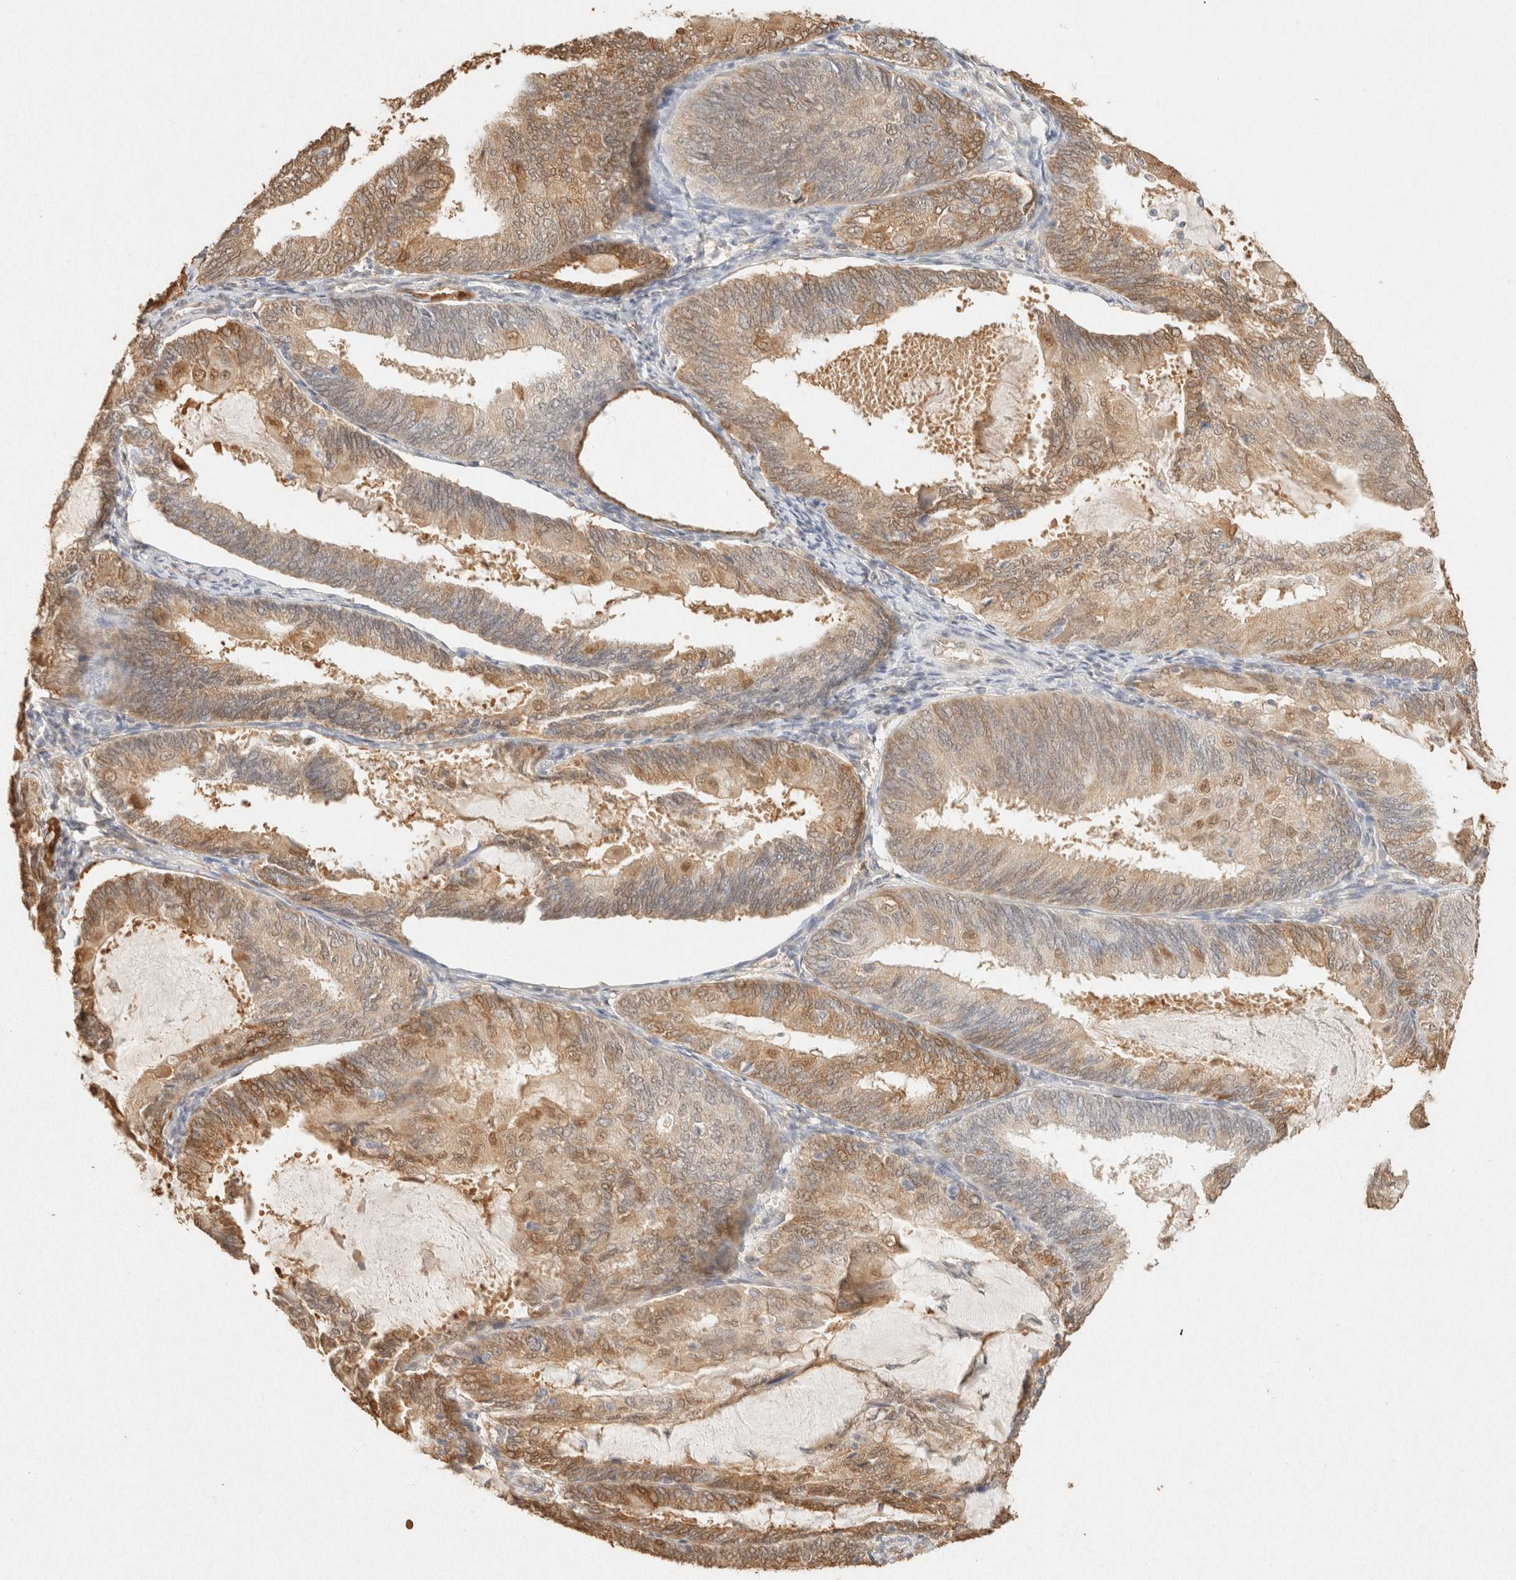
{"staining": {"intensity": "moderate", "quantity": ">75%", "location": "cytoplasmic/membranous,nuclear"}, "tissue": "endometrial cancer", "cell_type": "Tumor cells", "image_type": "cancer", "snomed": [{"axis": "morphology", "description": "Adenocarcinoma, NOS"}, {"axis": "topography", "description": "Endometrium"}], "caption": "Endometrial cancer (adenocarcinoma) stained with DAB (3,3'-diaminobenzidine) IHC shows medium levels of moderate cytoplasmic/membranous and nuclear positivity in about >75% of tumor cells. The staining was performed using DAB to visualize the protein expression in brown, while the nuclei were stained in blue with hematoxylin (Magnification: 20x).", "gene": "S100A13", "patient": {"sex": "female", "age": 81}}